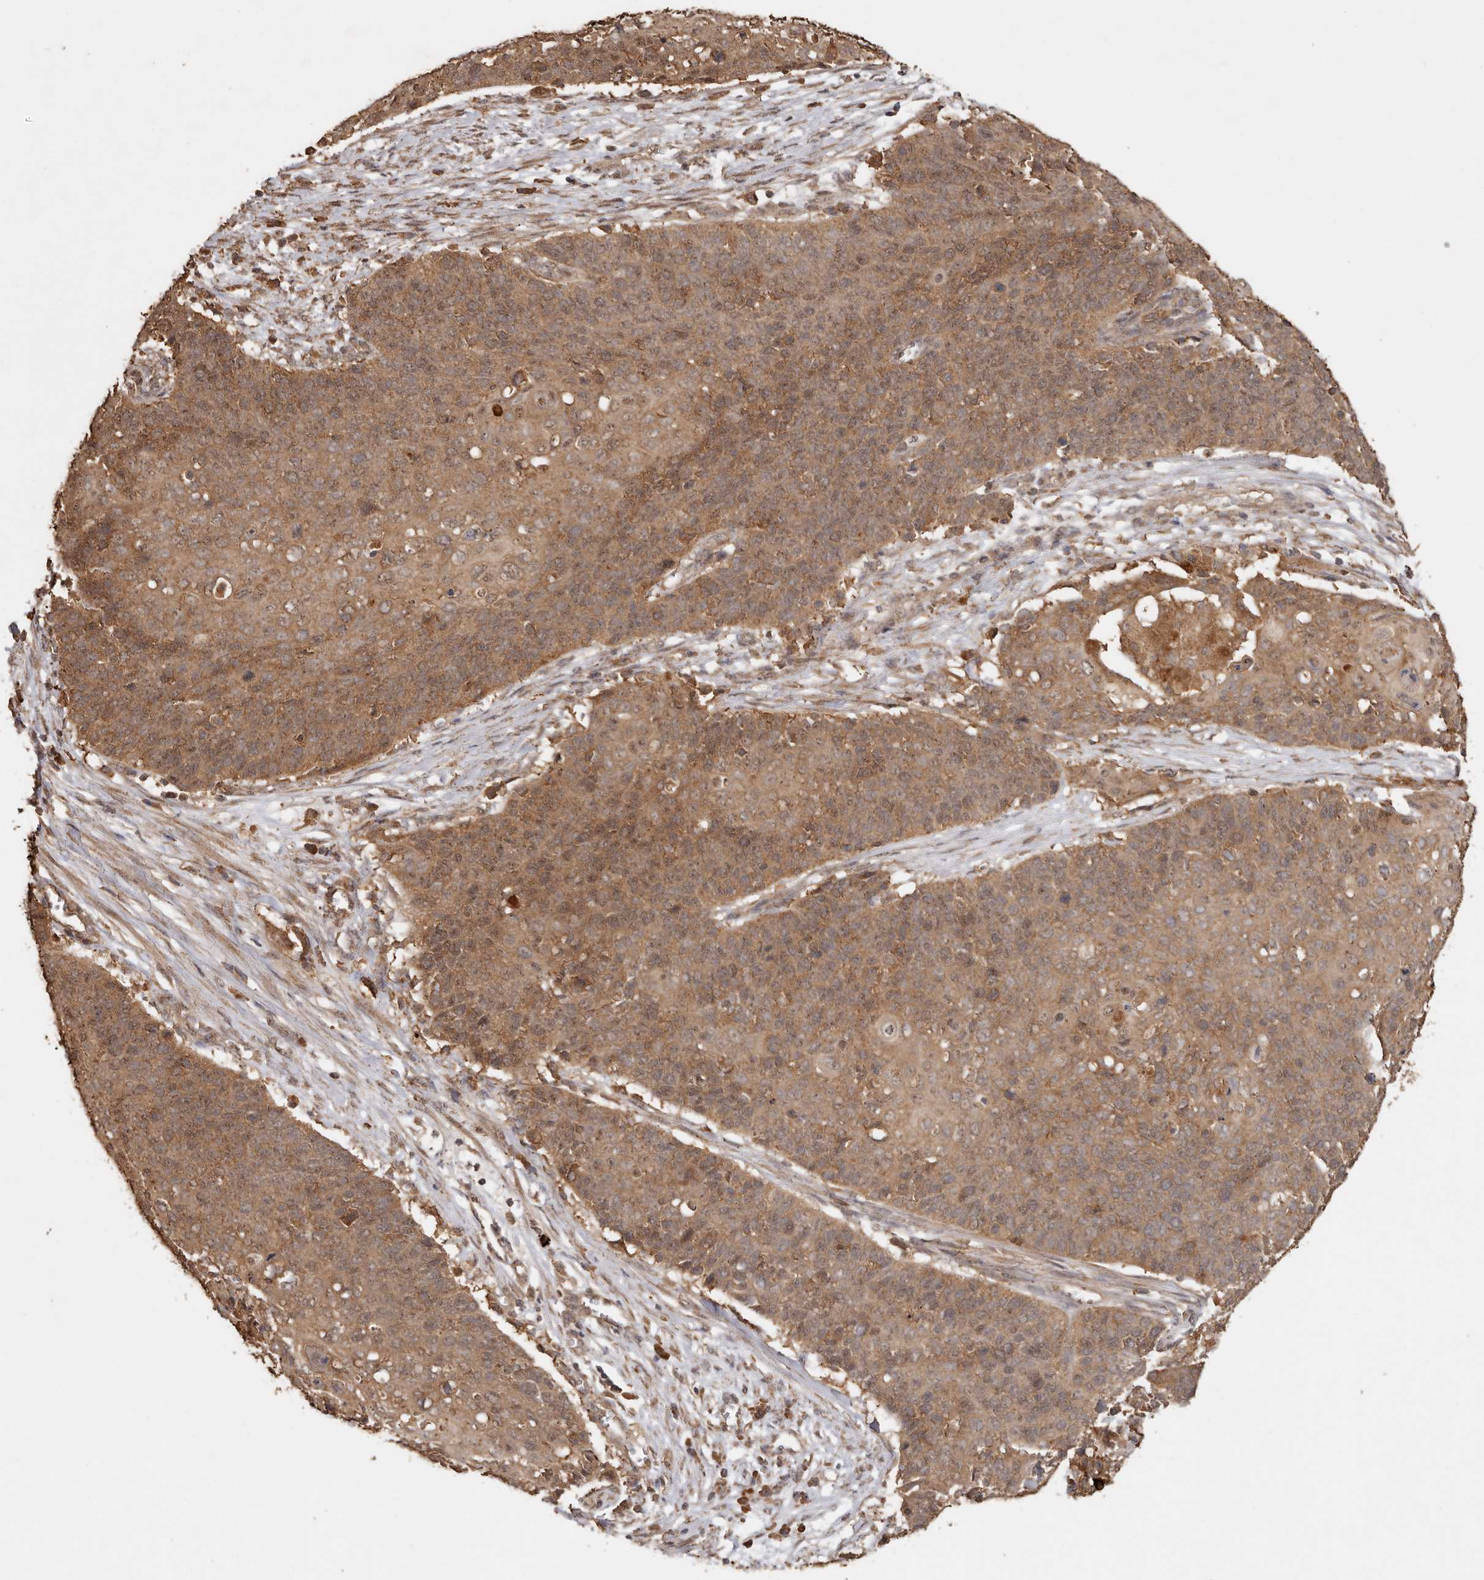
{"staining": {"intensity": "moderate", "quantity": ">75%", "location": "cytoplasmic/membranous,nuclear"}, "tissue": "cervical cancer", "cell_type": "Tumor cells", "image_type": "cancer", "snomed": [{"axis": "morphology", "description": "Squamous cell carcinoma, NOS"}, {"axis": "topography", "description": "Cervix"}], "caption": "Tumor cells show medium levels of moderate cytoplasmic/membranous and nuclear positivity in approximately >75% of cells in cervical cancer.", "gene": "RWDD1", "patient": {"sex": "female", "age": 39}}